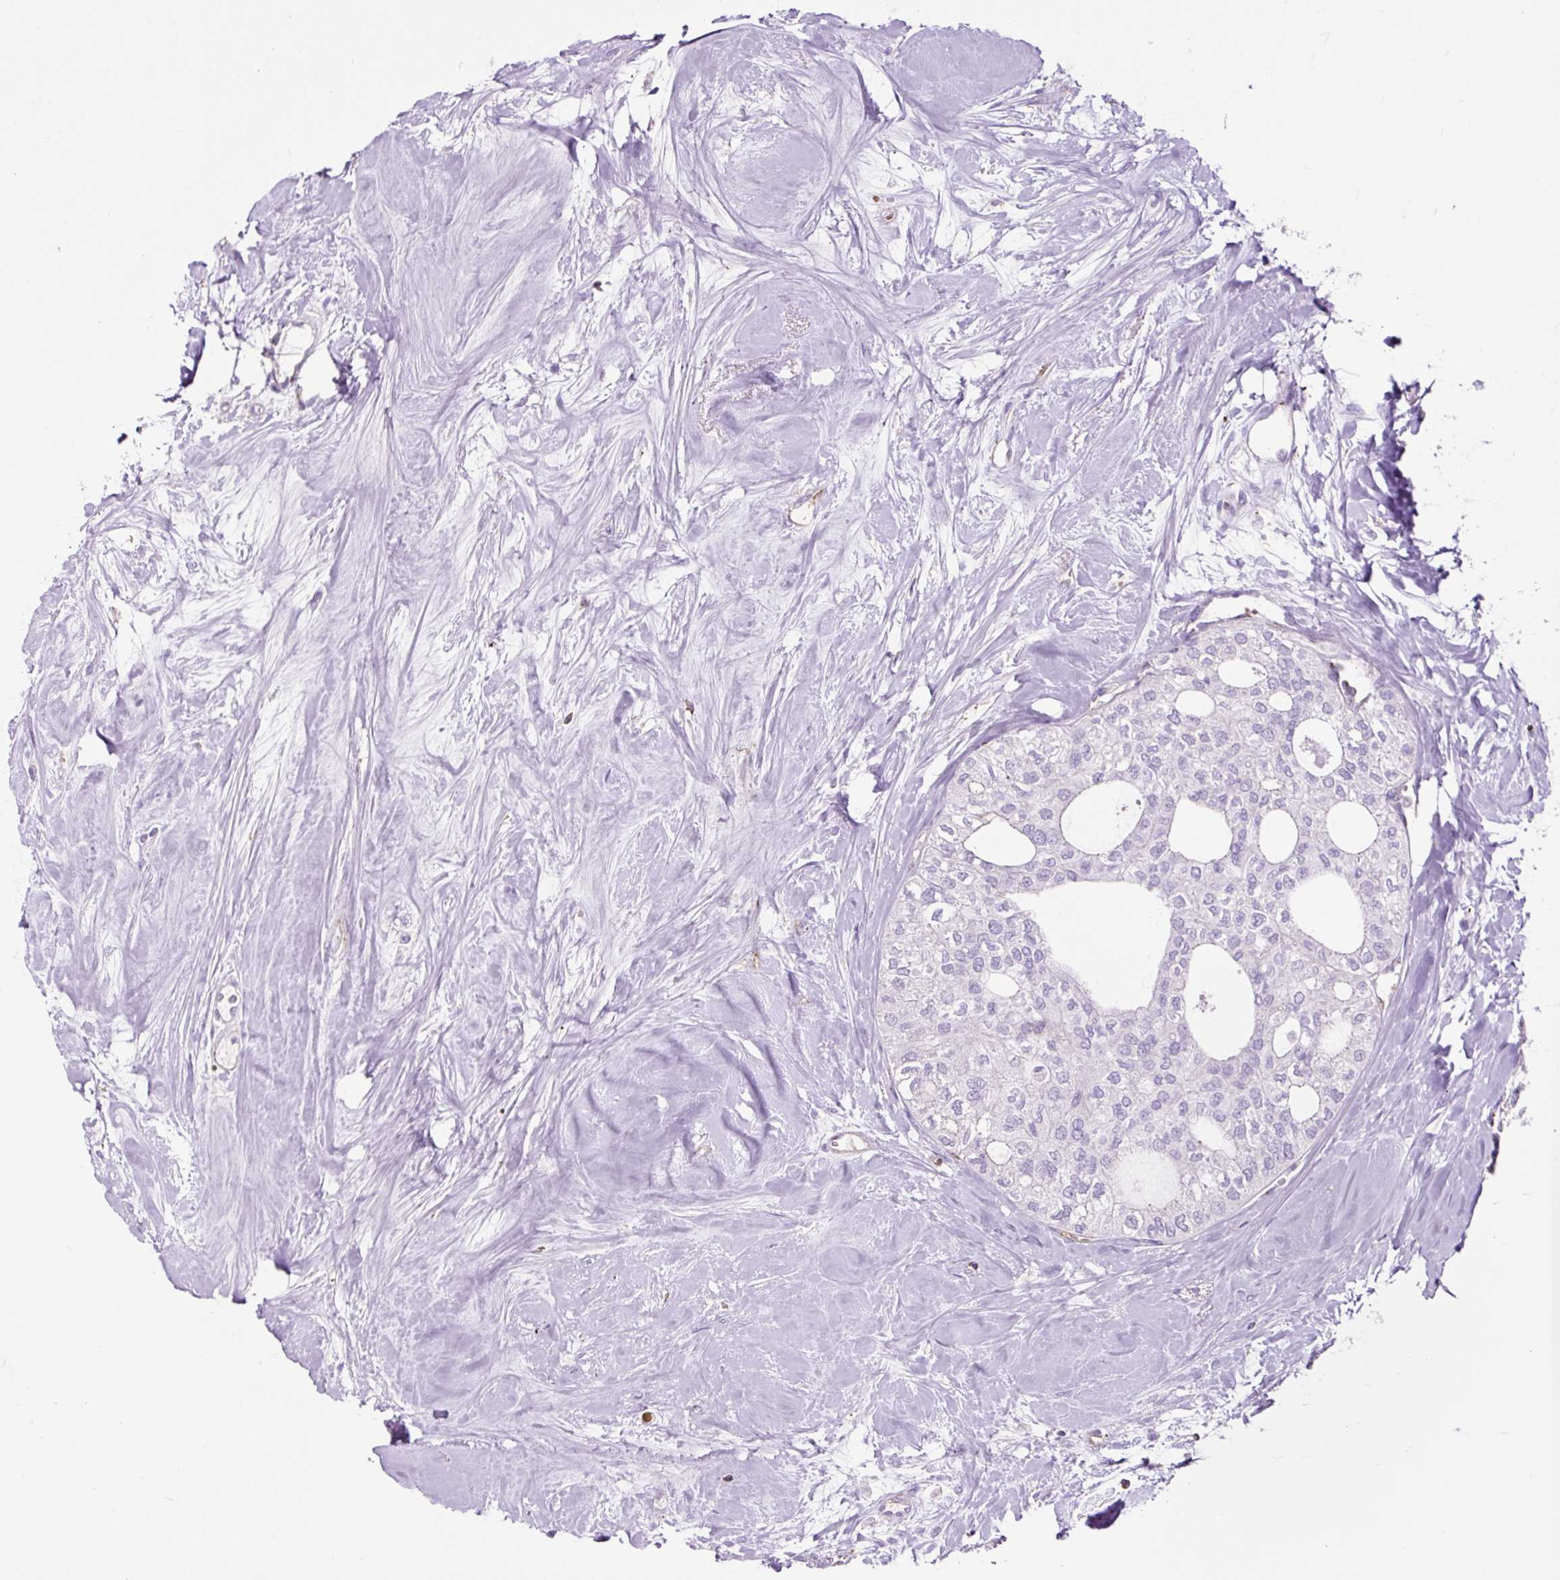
{"staining": {"intensity": "negative", "quantity": "none", "location": "none"}, "tissue": "thyroid cancer", "cell_type": "Tumor cells", "image_type": "cancer", "snomed": [{"axis": "morphology", "description": "Follicular adenoma carcinoma, NOS"}, {"axis": "topography", "description": "Thyroid gland"}], "caption": "High power microscopy micrograph of an IHC histopathology image of thyroid cancer, revealing no significant positivity in tumor cells. (IHC, brightfield microscopy, high magnification).", "gene": "OR10A7", "patient": {"sex": "male", "age": 75}}